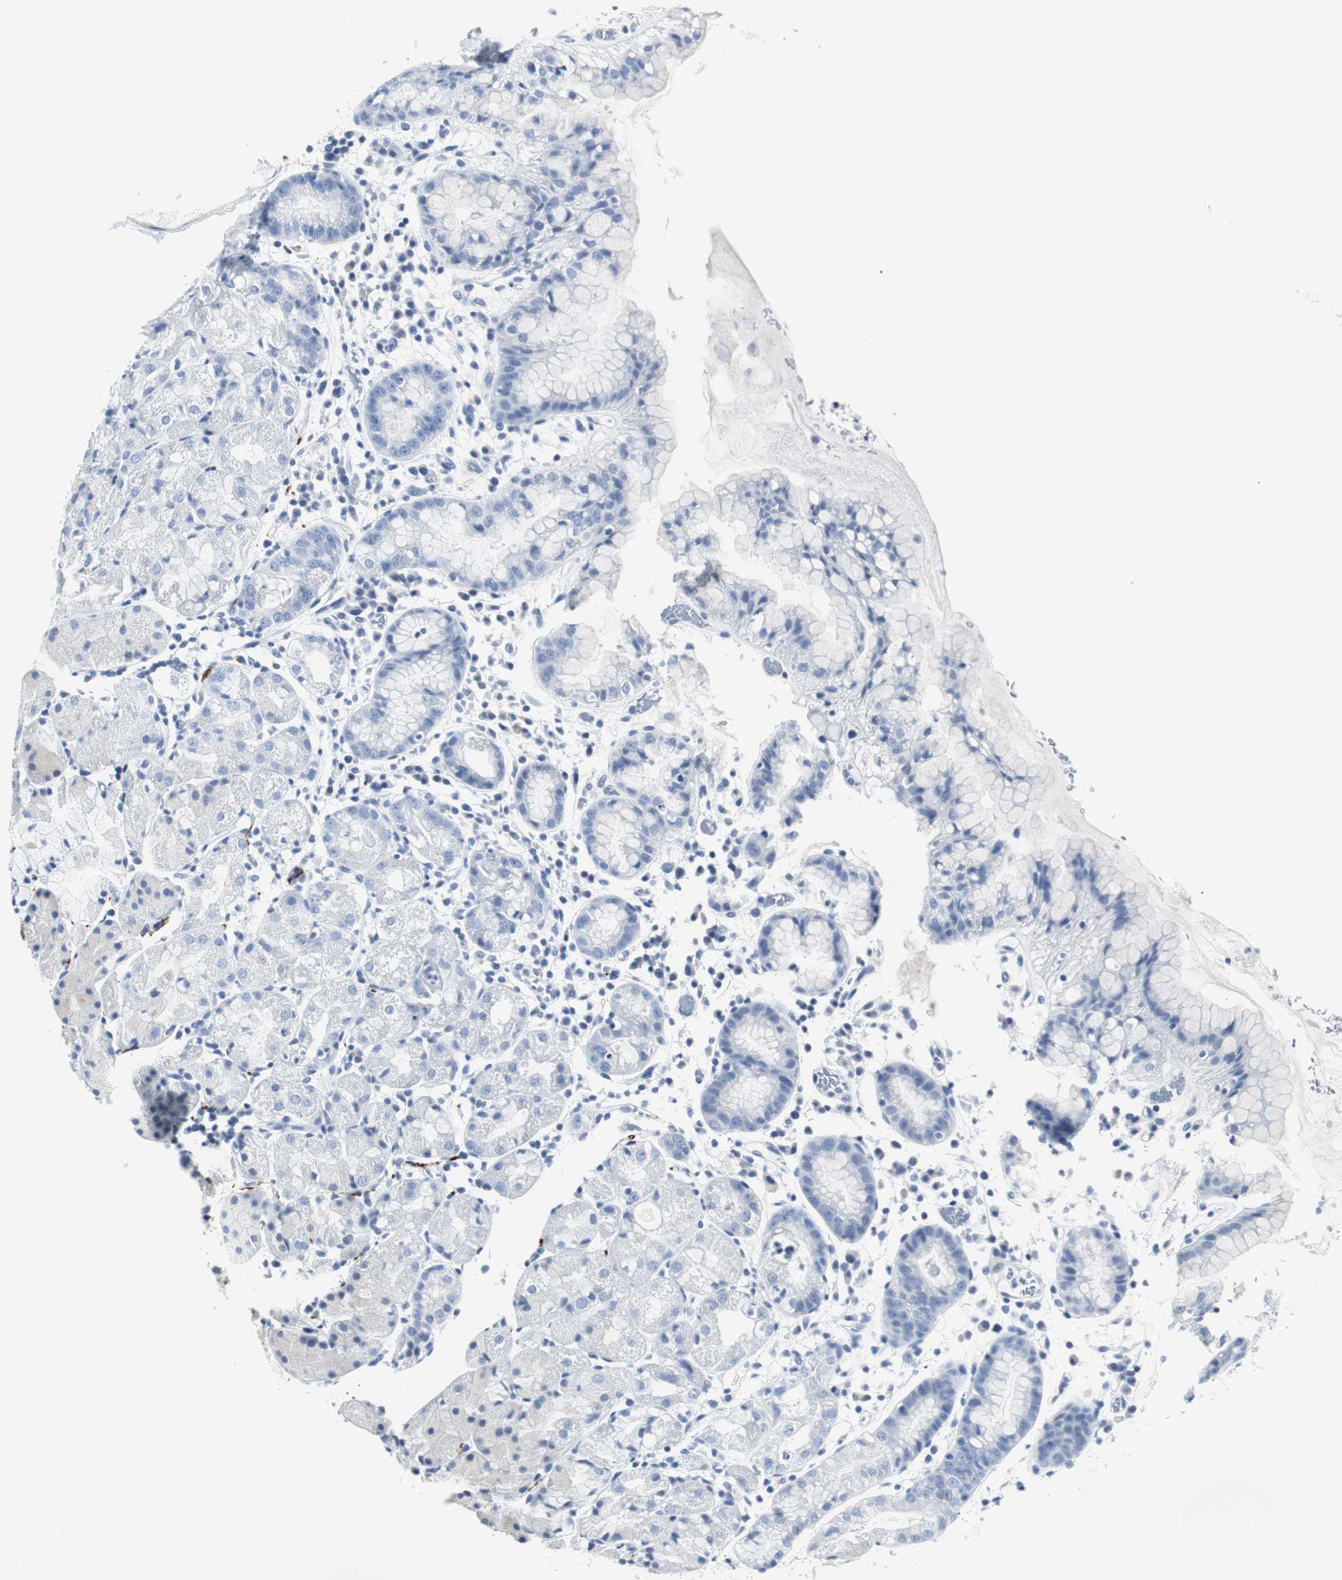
{"staining": {"intensity": "negative", "quantity": "none", "location": "none"}, "tissue": "stomach", "cell_type": "Glandular cells", "image_type": "normal", "snomed": [{"axis": "morphology", "description": "Normal tissue, NOS"}, {"axis": "topography", "description": "Stomach"}, {"axis": "topography", "description": "Stomach, lower"}], "caption": "Immunohistochemical staining of unremarkable stomach exhibits no significant expression in glandular cells.", "gene": "GAP43", "patient": {"sex": "female", "age": 75}}